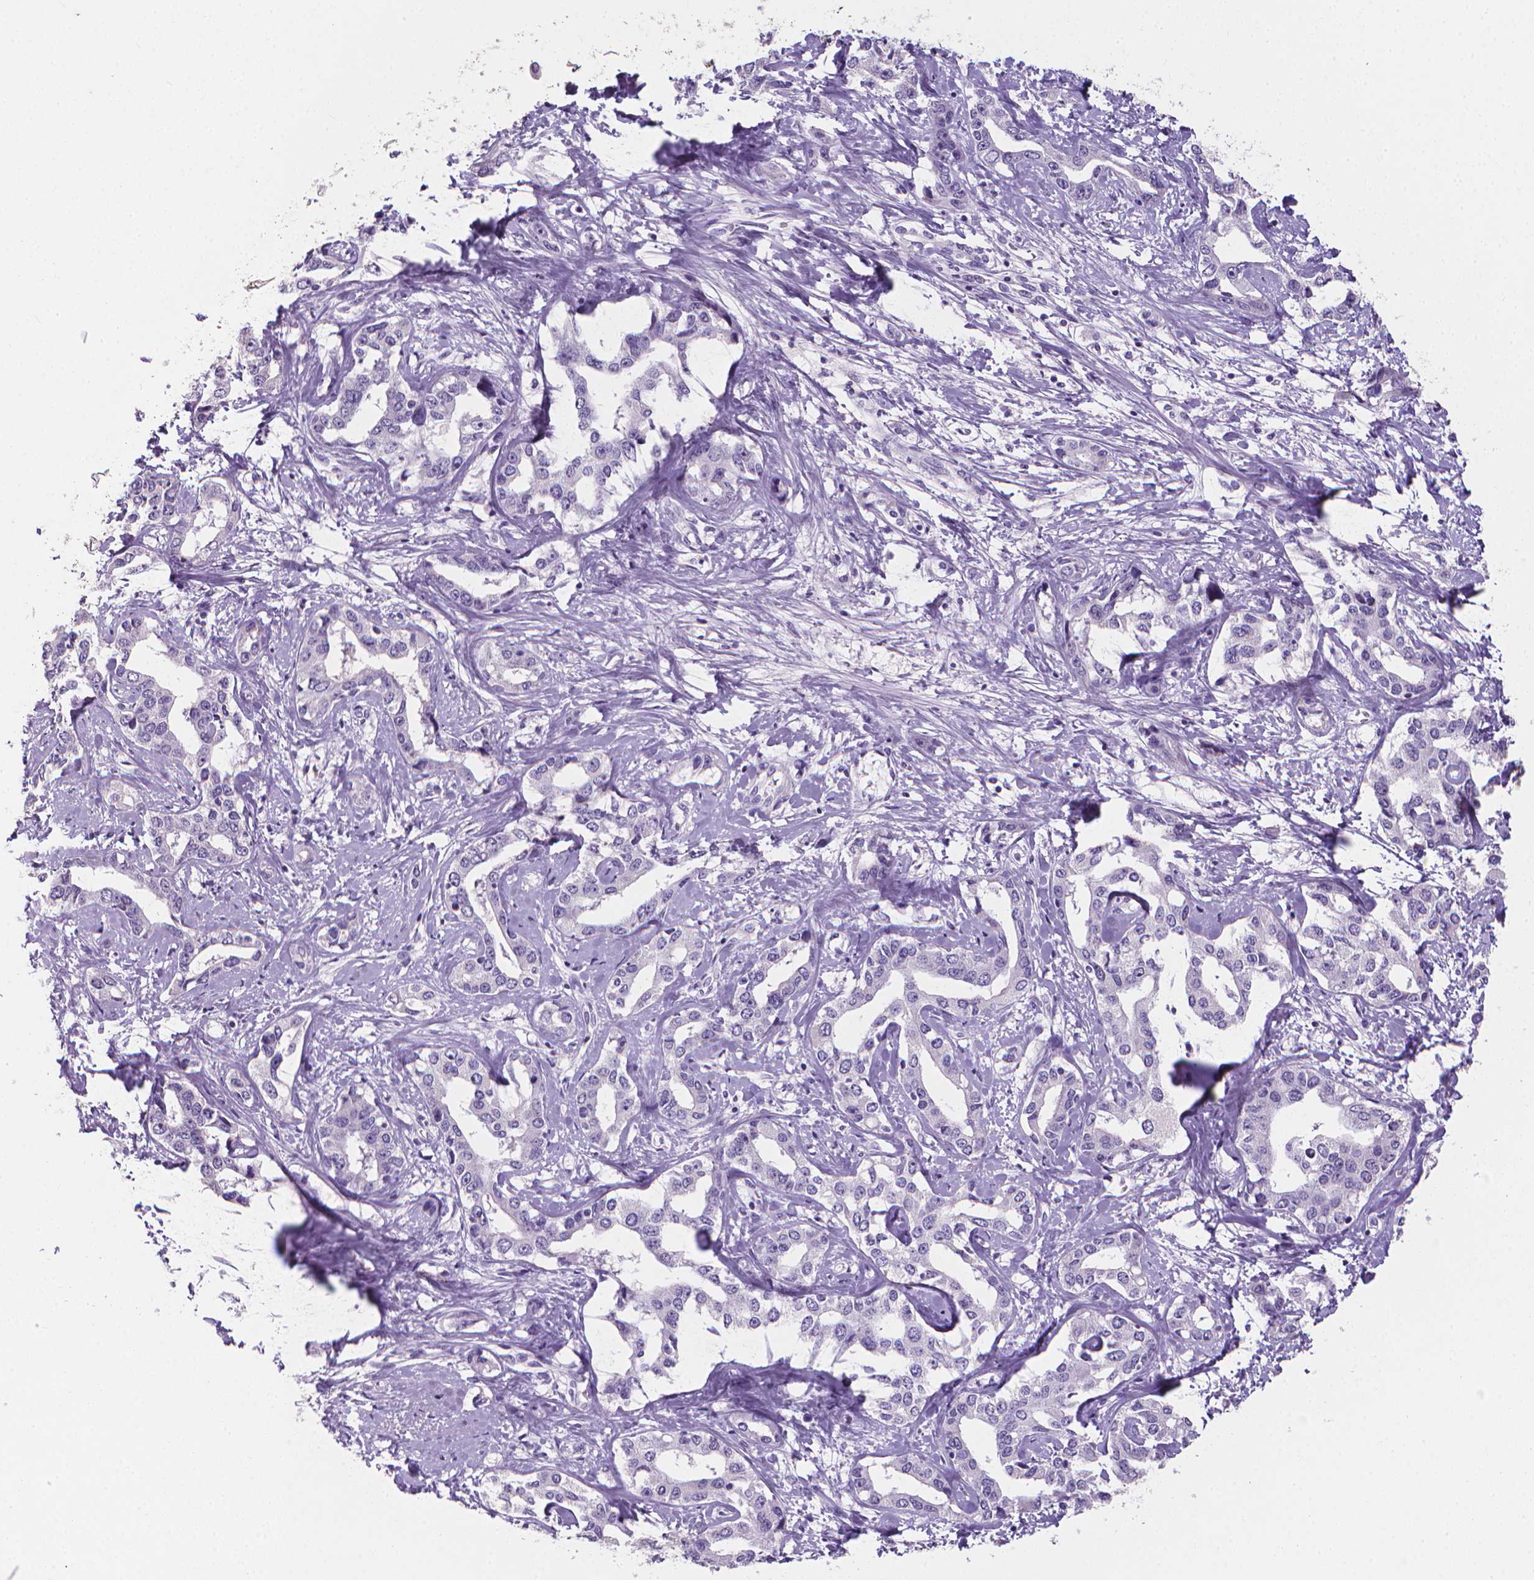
{"staining": {"intensity": "negative", "quantity": "none", "location": "none"}, "tissue": "liver cancer", "cell_type": "Tumor cells", "image_type": "cancer", "snomed": [{"axis": "morphology", "description": "Cholangiocarcinoma"}, {"axis": "topography", "description": "Liver"}], "caption": "An immunohistochemistry histopathology image of liver cancer is shown. There is no staining in tumor cells of liver cancer. (DAB immunohistochemistry visualized using brightfield microscopy, high magnification).", "gene": "XPNPEP2", "patient": {"sex": "male", "age": 59}}